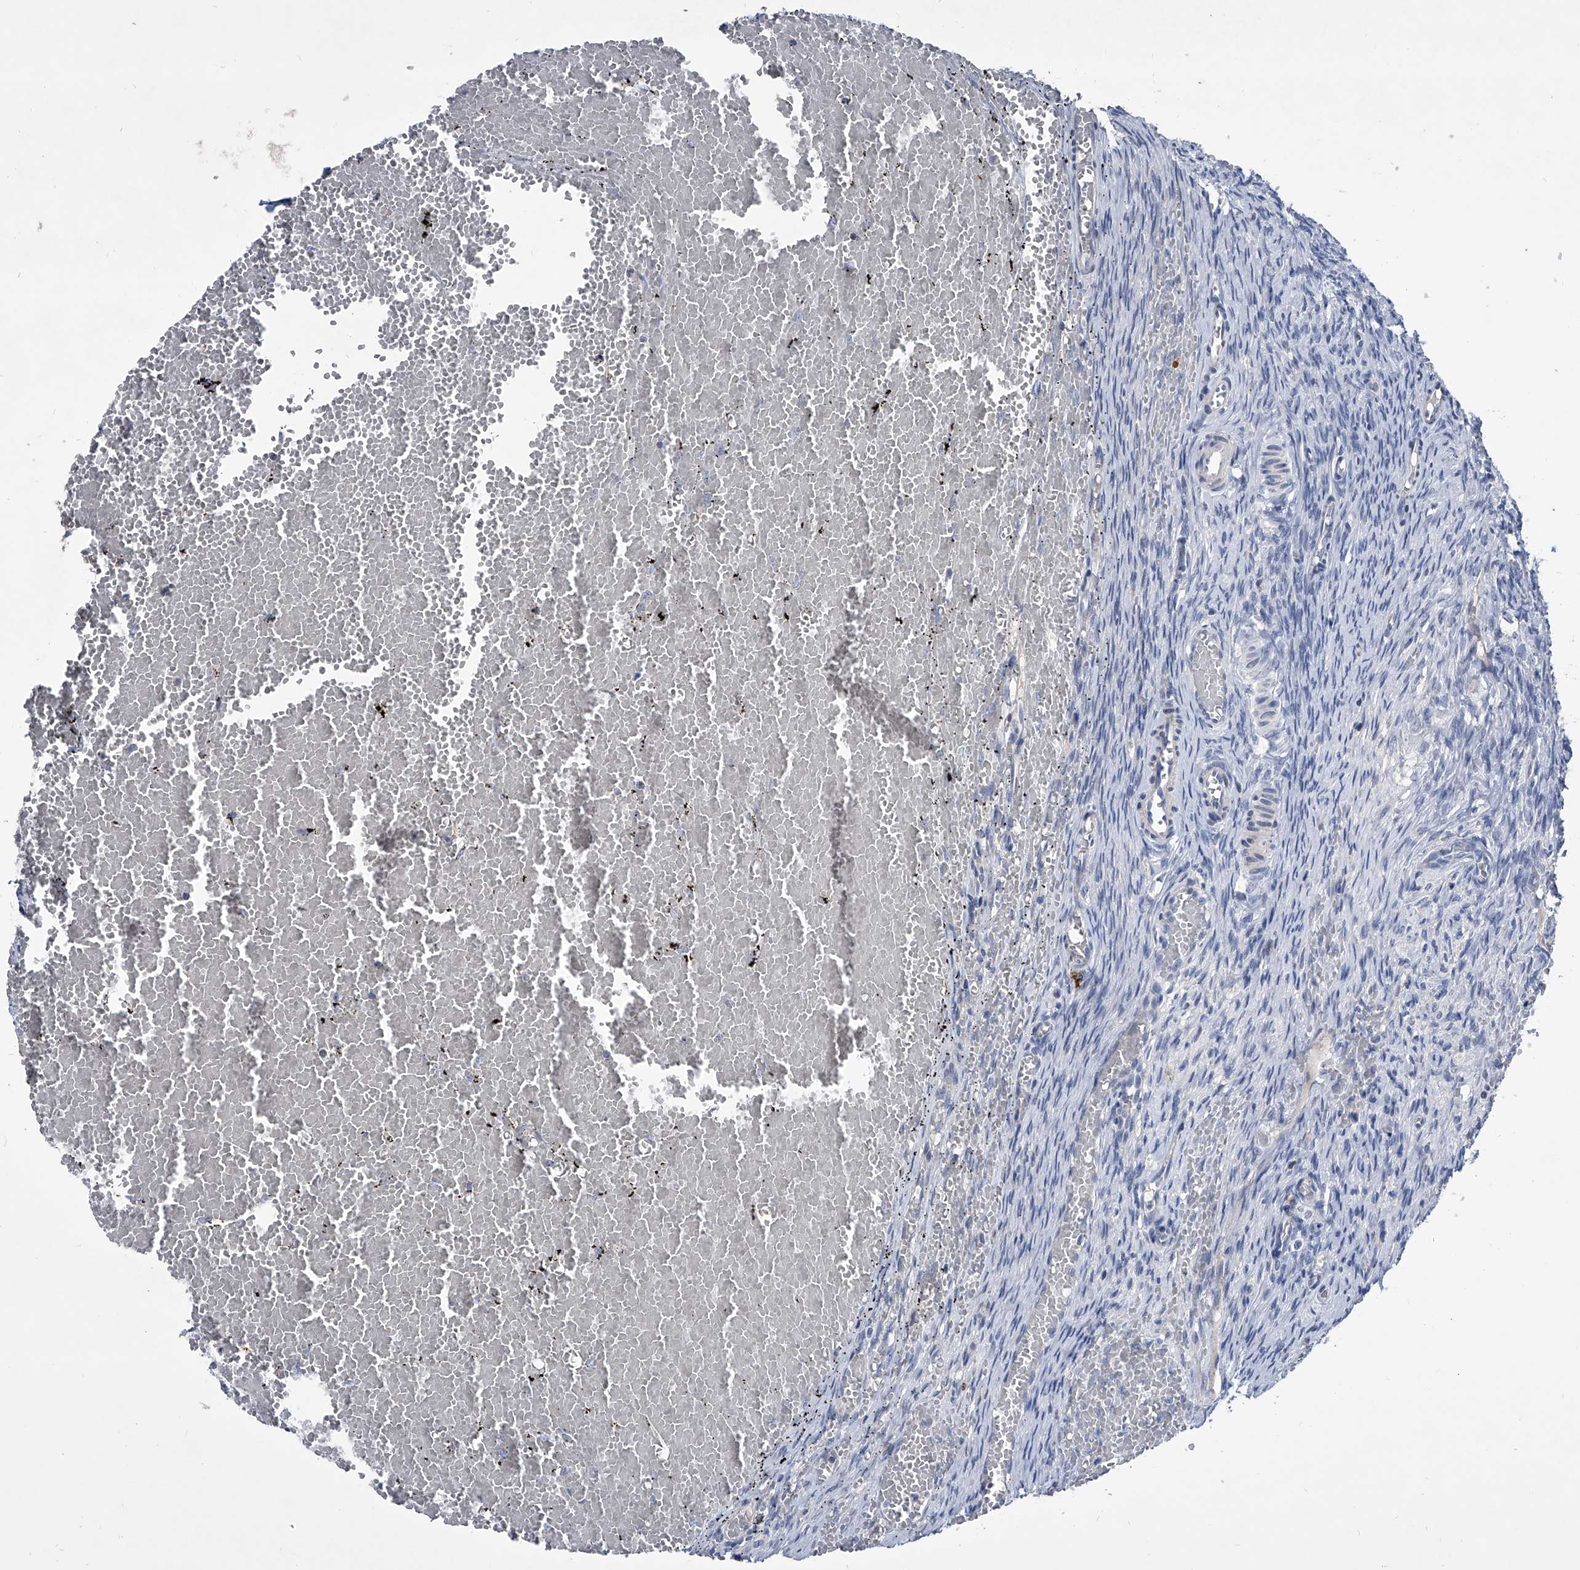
{"staining": {"intensity": "moderate", "quantity": ">75%", "location": "cytoplasmic/membranous"}, "tissue": "ovary", "cell_type": "Follicle cells", "image_type": "normal", "snomed": [{"axis": "morphology", "description": "Adenocarcinoma, NOS"}, {"axis": "topography", "description": "Endometrium"}], "caption": "Unremarkable ovary reveals moderate cytoplasmic/membranous staining in about >75% of follicle cells (Brightfield microscopy of DAB IHC at high magnification)..", "gene": "SPP1", "patient": {"sex": "female", "age": 32}}